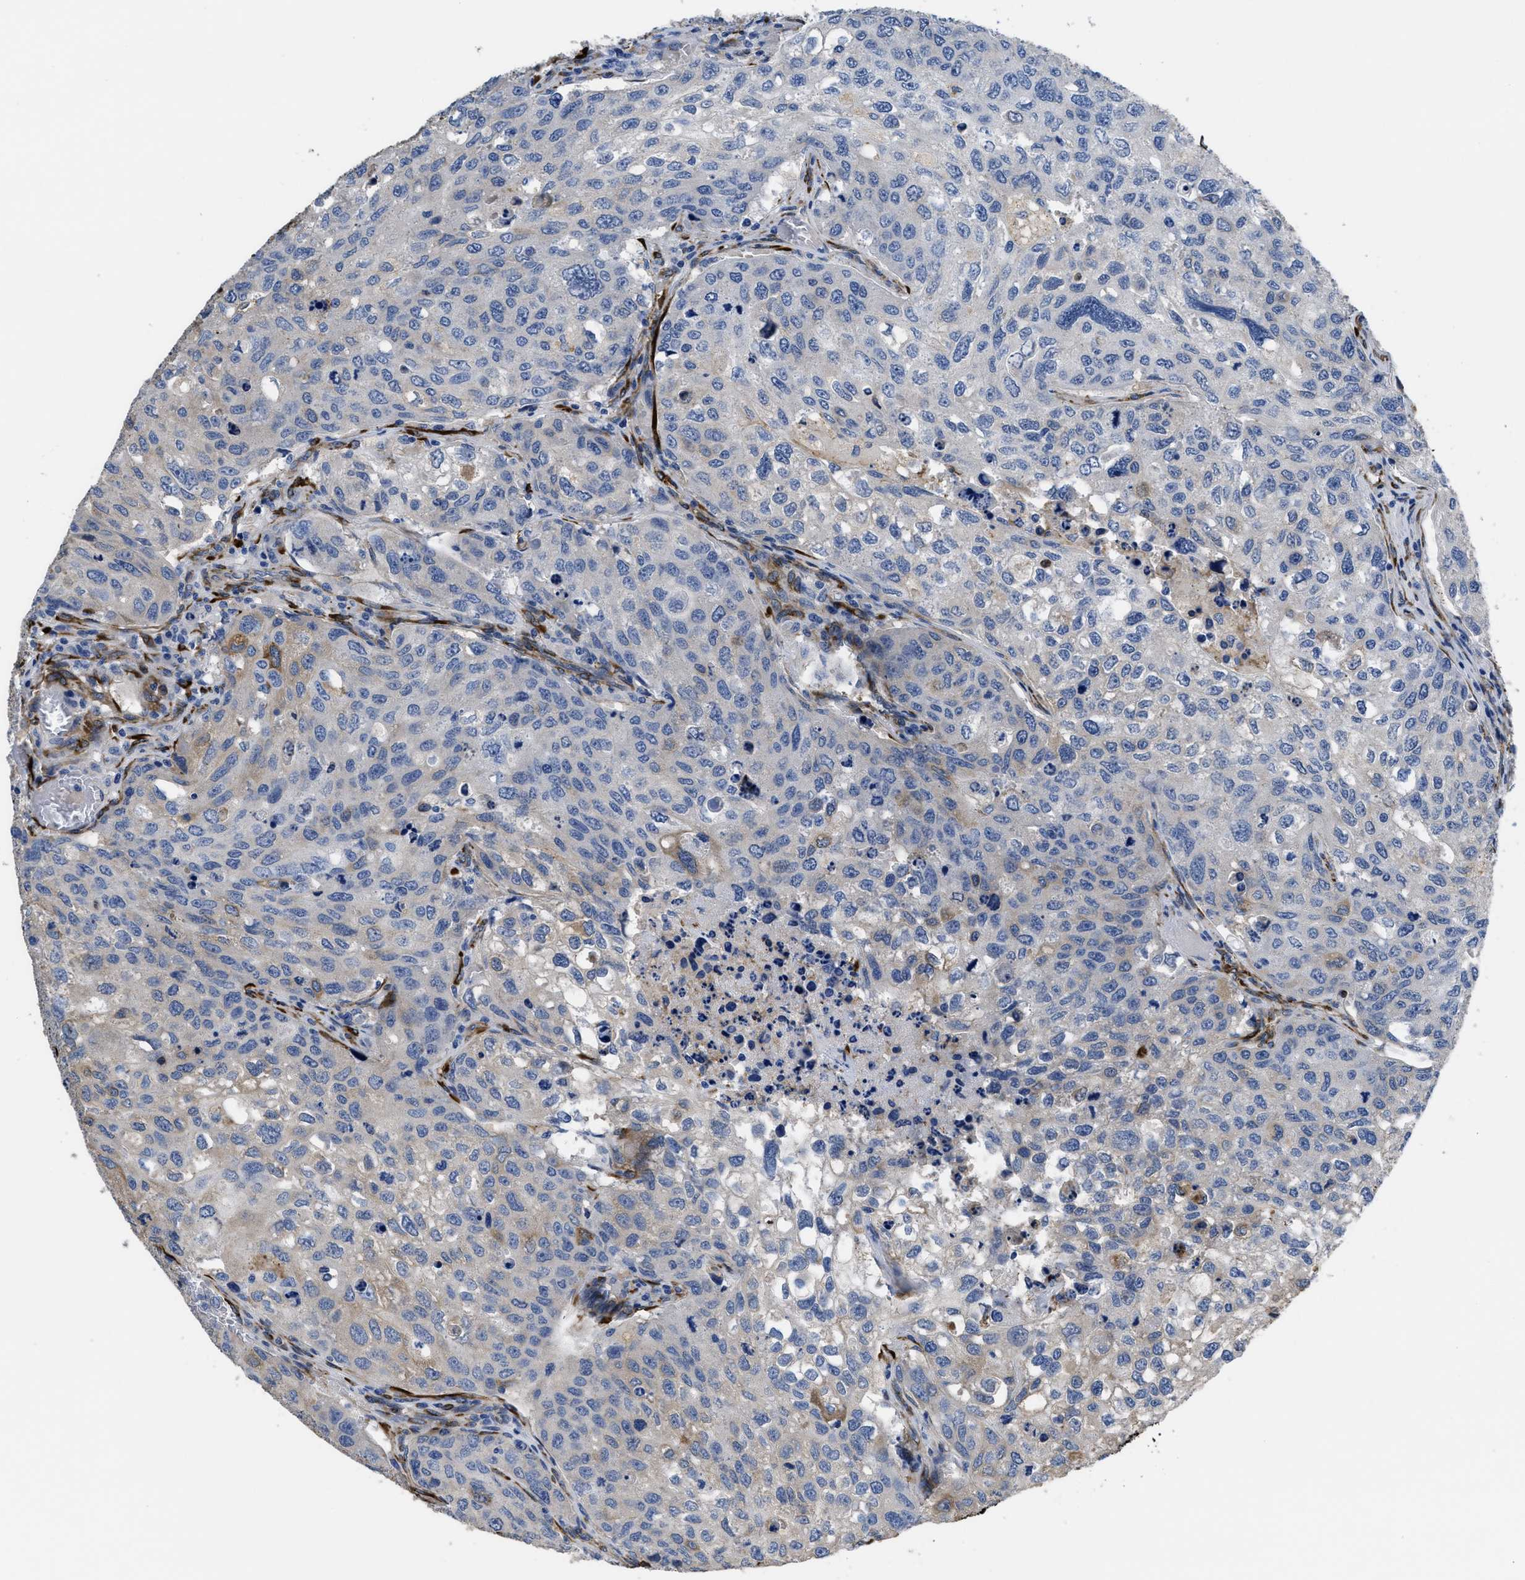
{"staining": {"intensity": "negative", "quantity": "none", "location": "none"}, "tissue": "urothelial cancer", "cell_type": "Tumor cells", "image_type": "cancer", "snomed": [{"axis": "morphology", "description": "Urothelial carcinoma, High grade"}, {"axis": "topography", "description": "Lymph node"}, {"axis": "topography", "description": "Urinary bladder"}], "caption": "Tumor cells show no significant positivity in urothelial cancer.", "gene": "SQLE", "patient": {"sex": "male", "age": 51}}